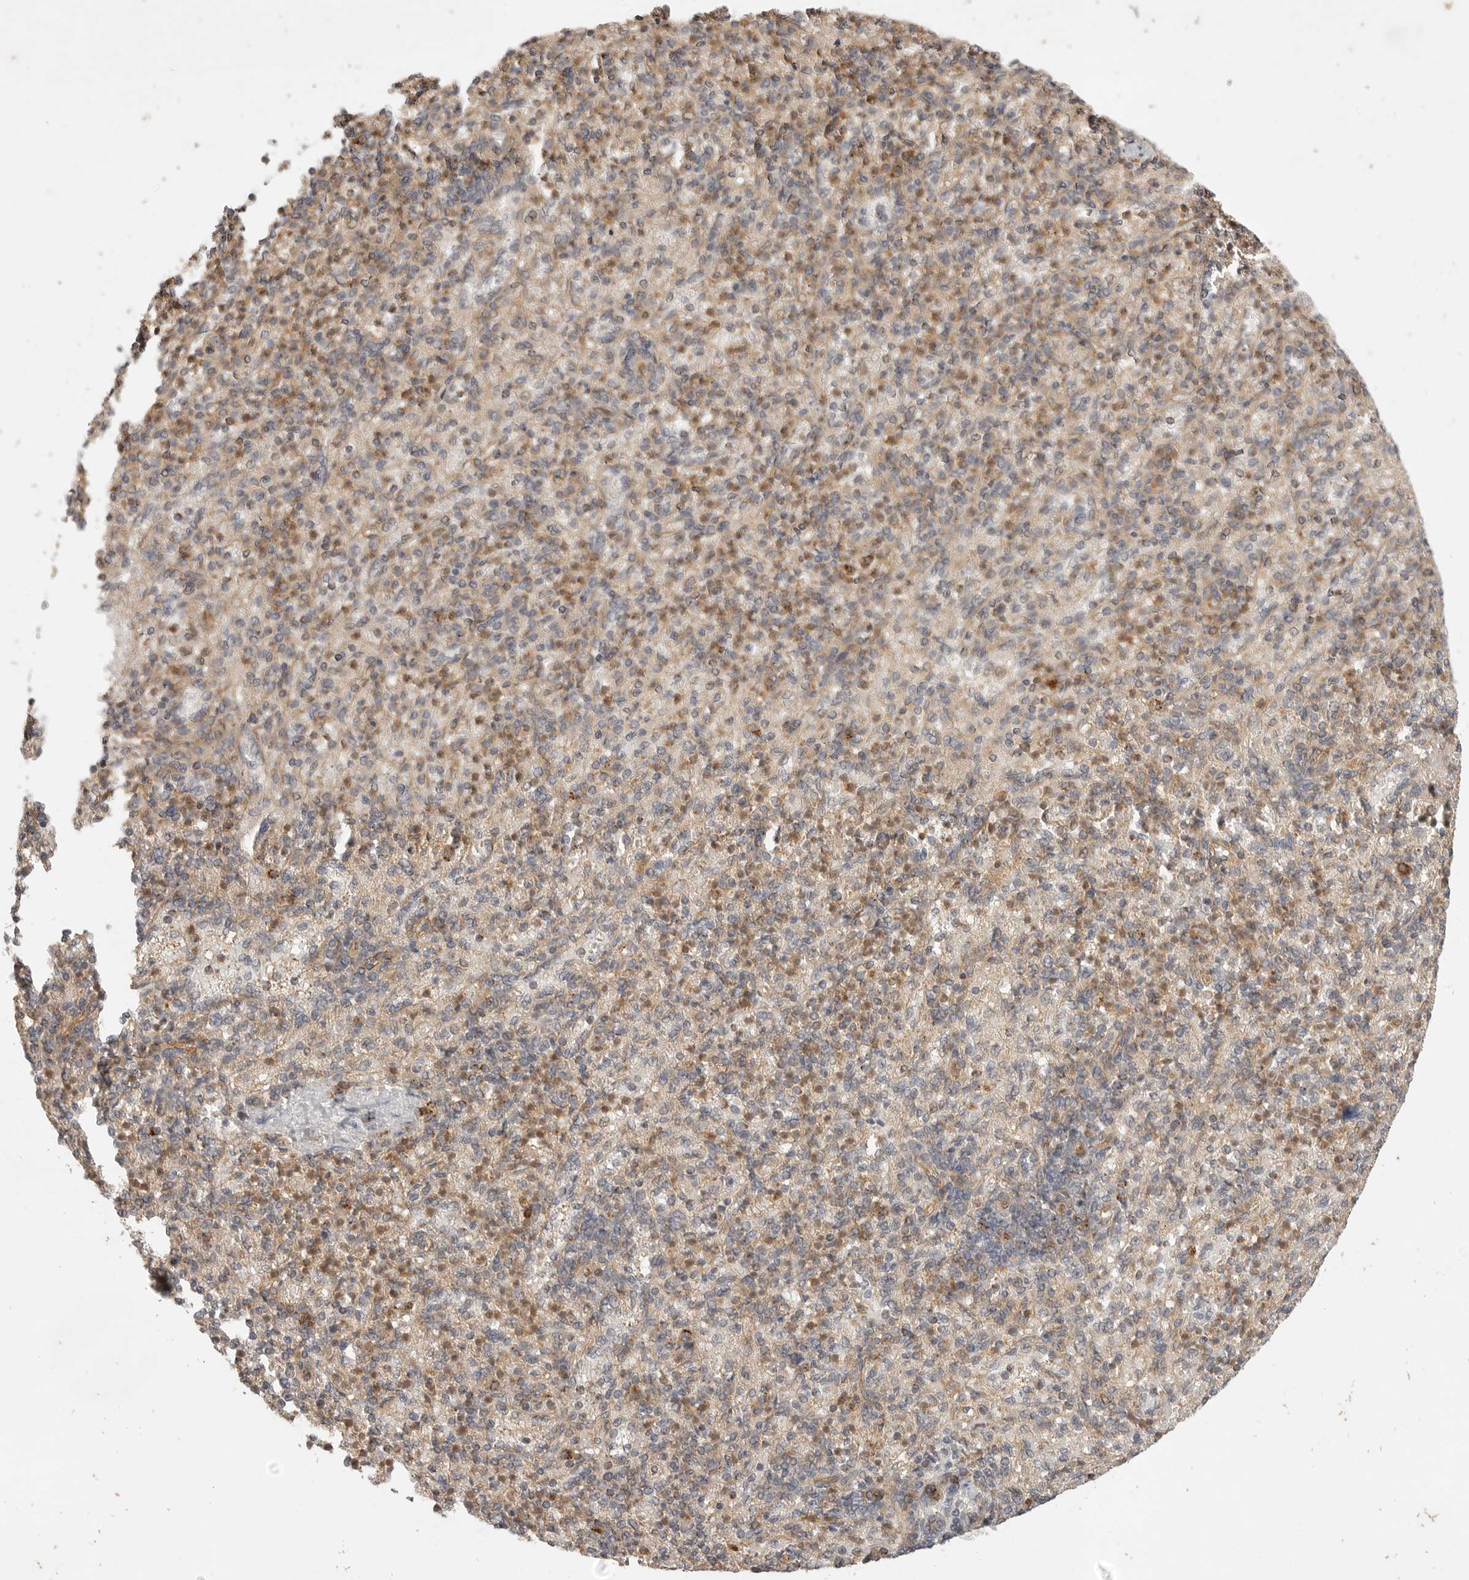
{"staining": {"intensity": "moderate", "quantity": "25%-75%", "location": "cytoplasmic/membranous"}, "tissue": "spleen", "cell_type": "Cells in red pulp", "image_type": "normal", "snomed": [{"axis": "morphology", "description": "Normal tissue, NOS"}, {"axis": "topography", "description": "Spleen"}], "caption": "Protein expression analysis of benign spleen reveals moderate cytoplasmic/membranous staining in about 25%-75% of cells in red pulp.", "gene": "ZNF232", "patient": {"sex": "female", "age": 74}}